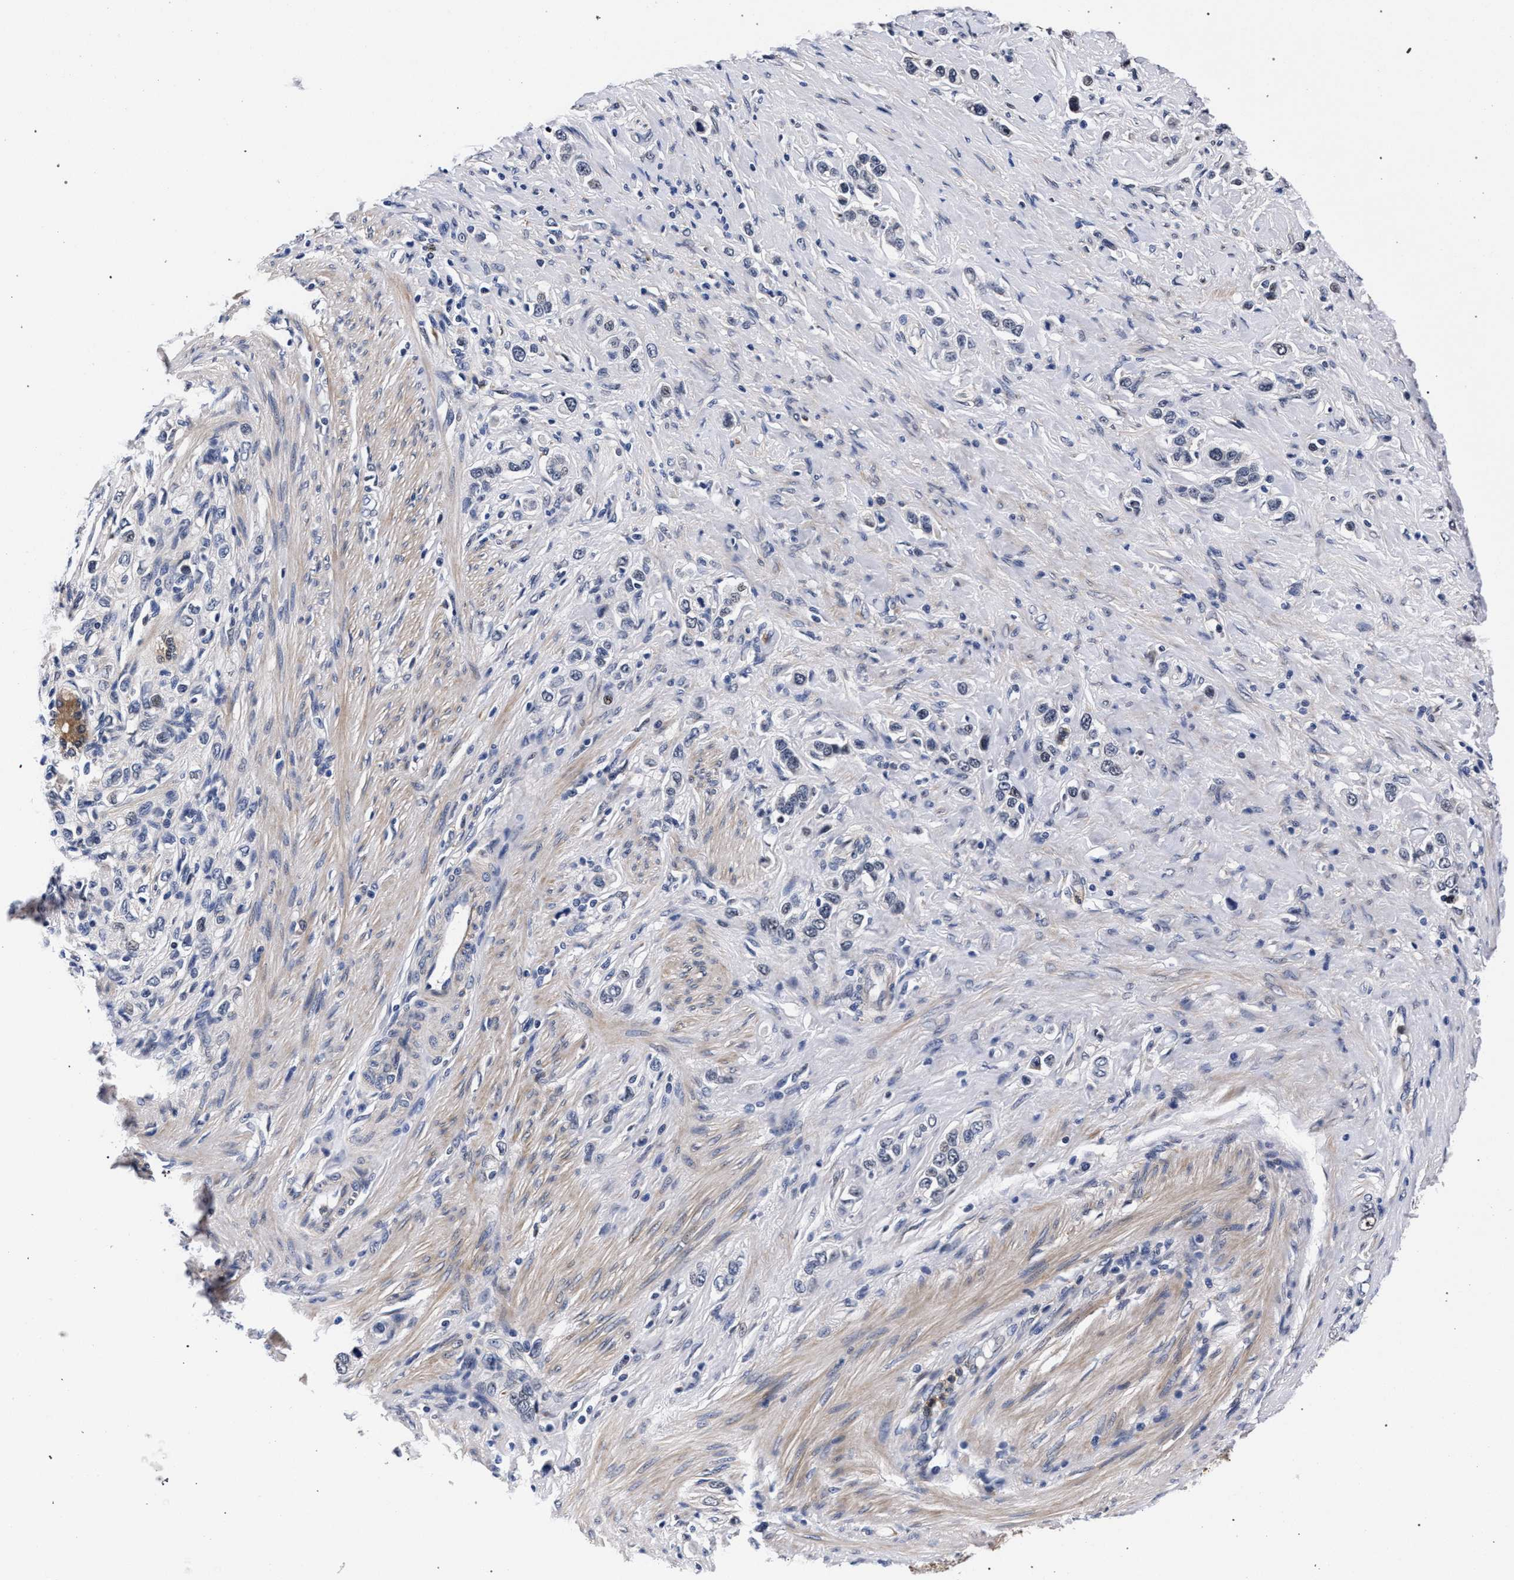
{"staining": {"intensity": "negative", "quantity": "none", "location": "none"}, "tissue": "stomach cancer", "cell_type": "Tumor cells", "image_type": "cancer", "snomed": [{"axis": "morphology", "description": "Adenocarcinoma, NOS"}, {"axis": "topography", "description": "Stomach"}], "caption": "Stomach cancer (adenocarcinoma) stained for a protein using IHC exhibits no staining tumor cells.", "gene": "ZNF462", "patient": {"sex": "female", "age": 65}}